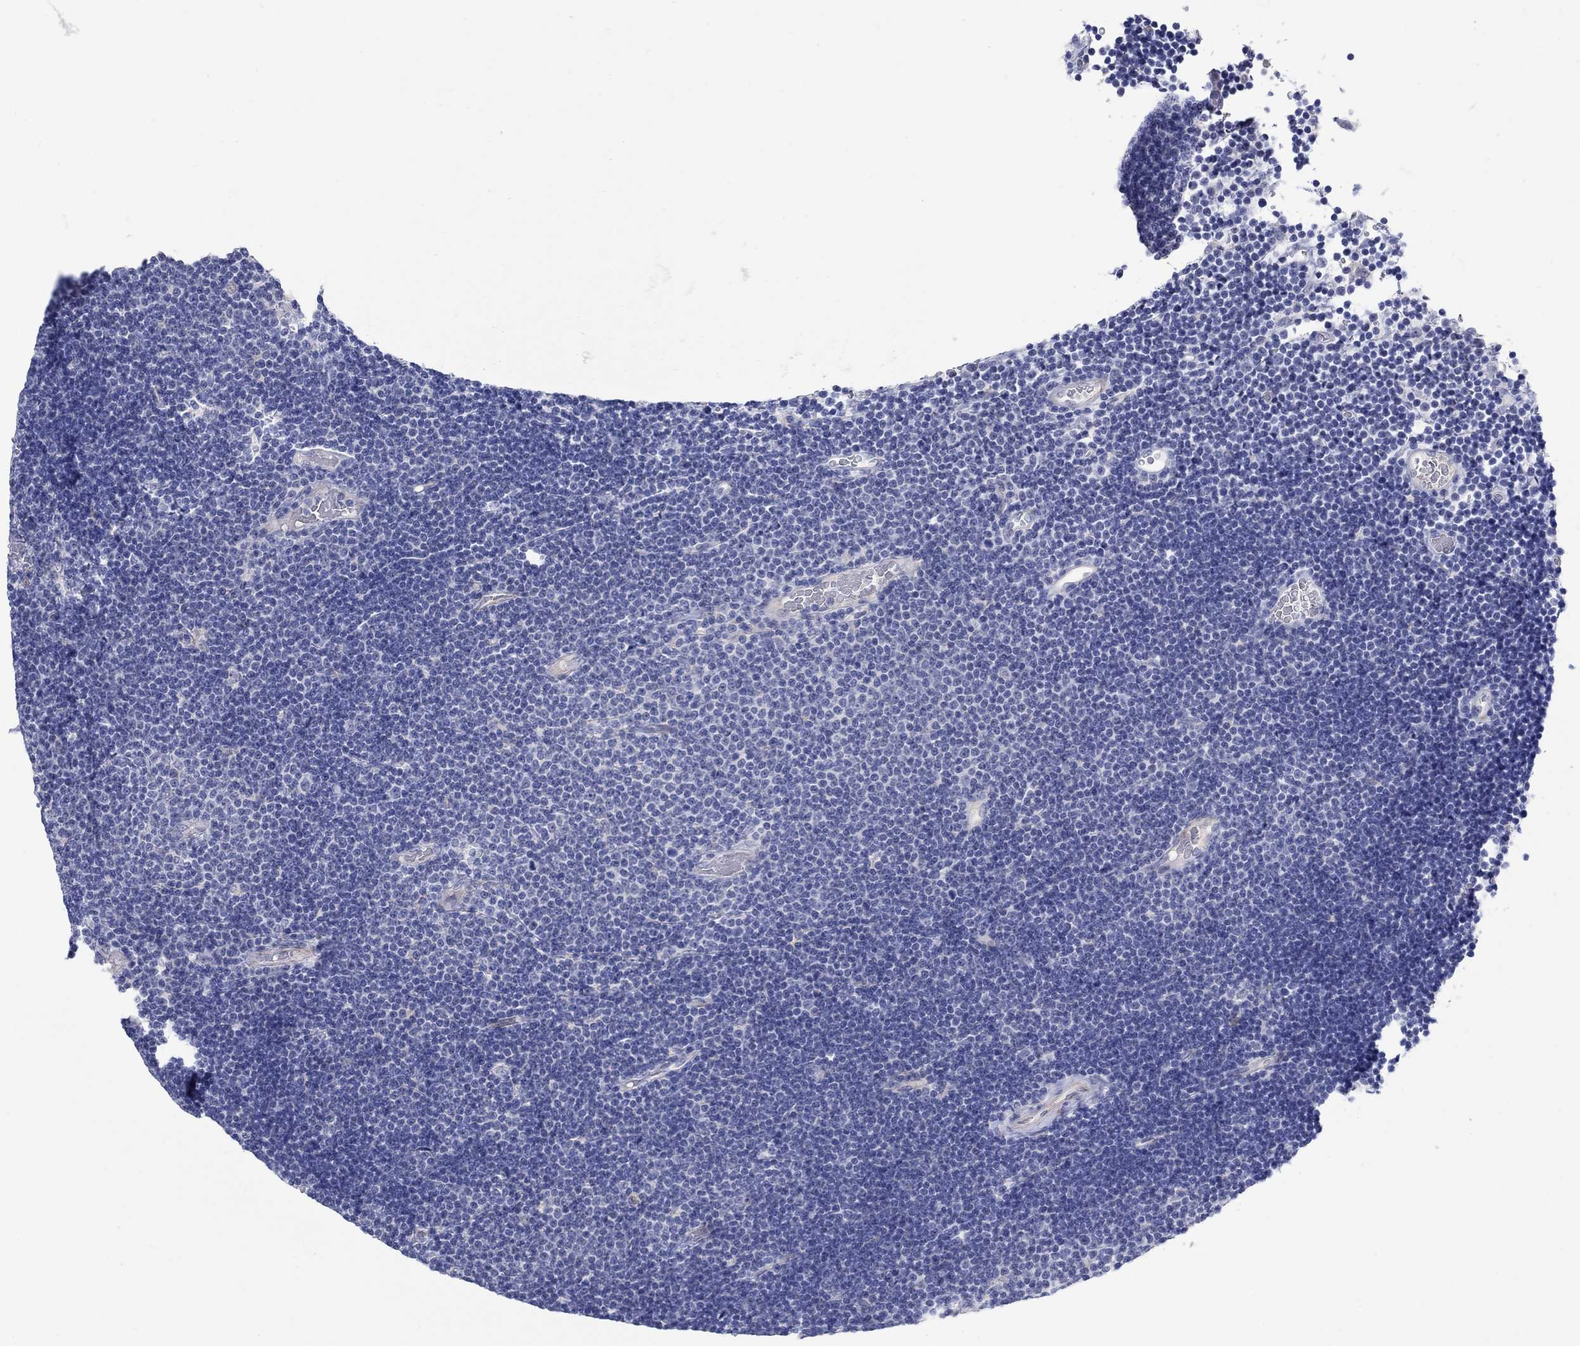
{"staining": {"intensity": "negative", "quantity": "none", "location": "none"}, "tissue": "lymphoma", "cell_type": "Tumor cells", "image_type": "cancer", "snomed": [{"axis": "morphology", "description": "Malignant lymphoma, non-Hodgkin's type, Low grade"}, {"axis": "topography", "description": "Brain"}], "caption": "The histopathology image reveals no staining of tumor cells in lymphoma.", "gene": "REEP2", "patient": {"sex": "female", "age": 66}}